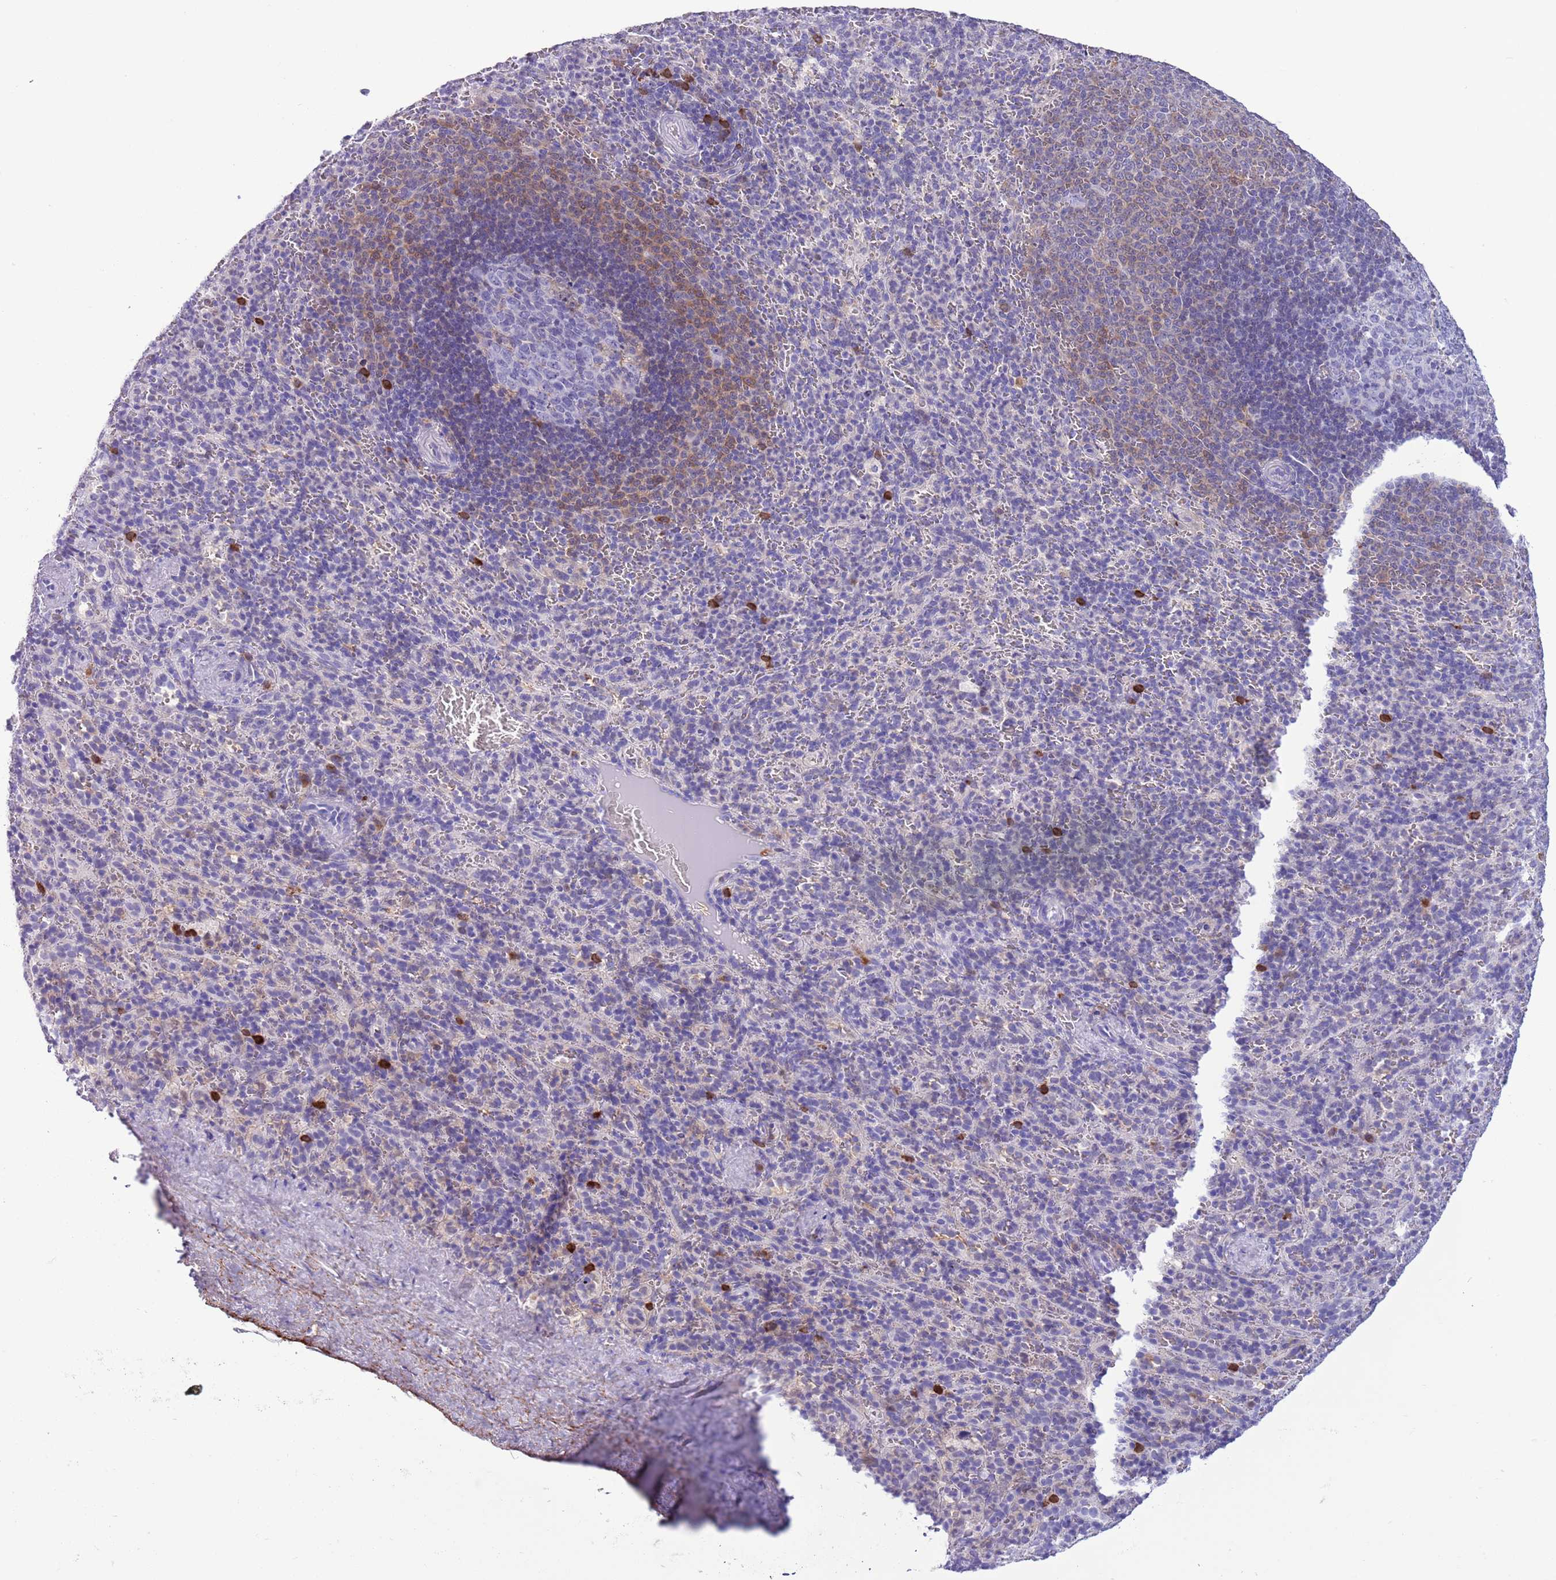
{"staining": {"intensity": "strong", "quantity": "<25%", "location": "cytoplasmic/membranous"}, "tissue": "spleen", "cell_type": "Cells in red pulp", "image_type": "normal", "snomed": [{"axis": "morphology", "description": "Normal tissue, NOS"}, {"axis": "topography", "description": "Spleen"}], "caption": "Immunohistochemical staining of benign spleen displays strong cytoplasmic/membranous protein expression in about <25% of cells in red pulp.", "gene": "PFKFB2", "patient": {"sex": "female", "age": 21}}